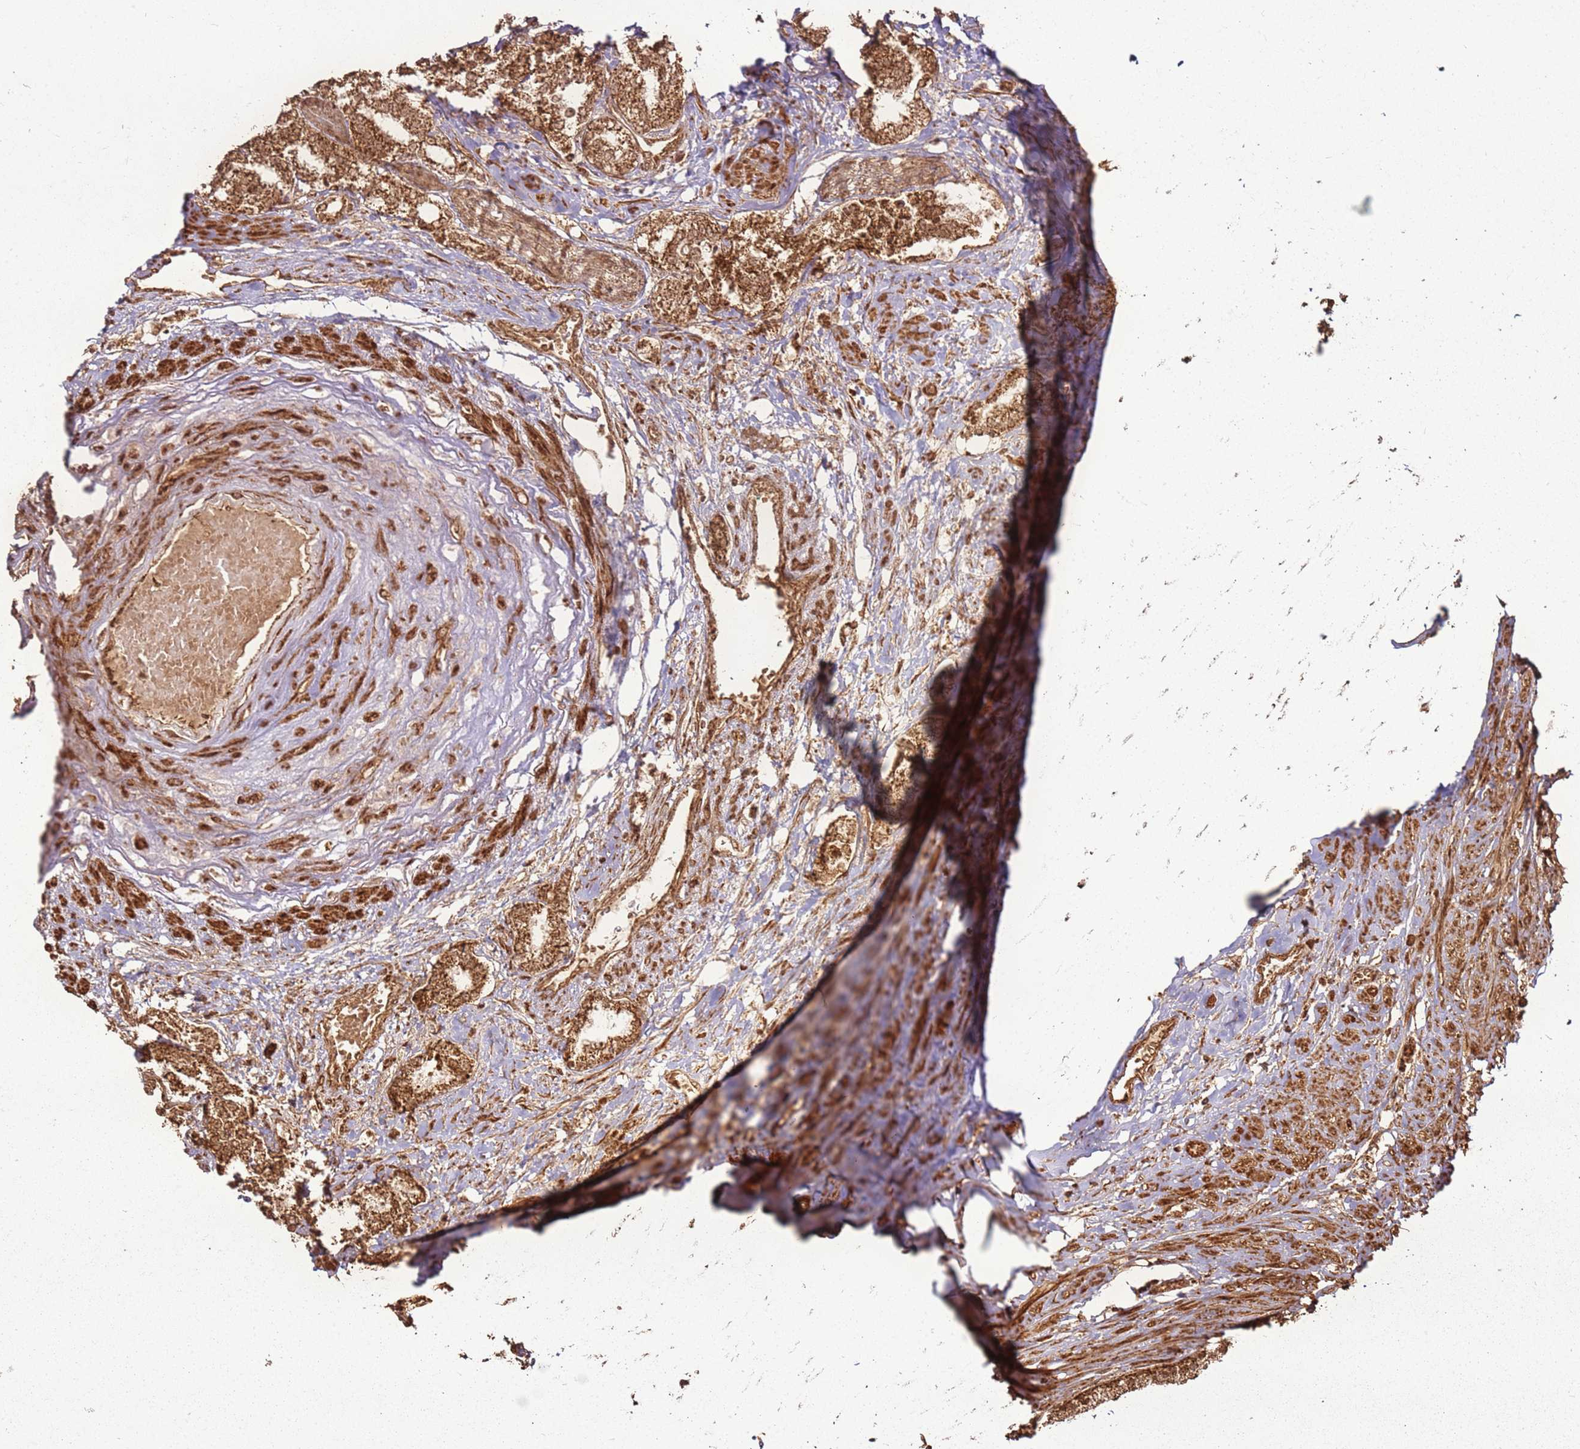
{"staining": {"intensity": "moderate", "quantity": ">75%", "location": "cytoplasmic/membranous"}, "tissue": "prostate cancer", "cell_type": "Tumor cells", "image_type": "cancer", "snomed": [{"axis": "morphology", "description": "Adenocarcinoma, High grade"}, {"axis": "topography", "description": "Prostate"}], "caption": "High-magnification brightfield microscopy of adenocarcinoma (high-grade) (prostate) stained with DAB (brown) and counterstained with hematoxylin (blue). tumor cells exhibit moderate cytoplasmic/membranous expression is identified in approximately>75% of cells.", "gene": "MRPS6", "patient": {"sex": "male", "age": 64}}